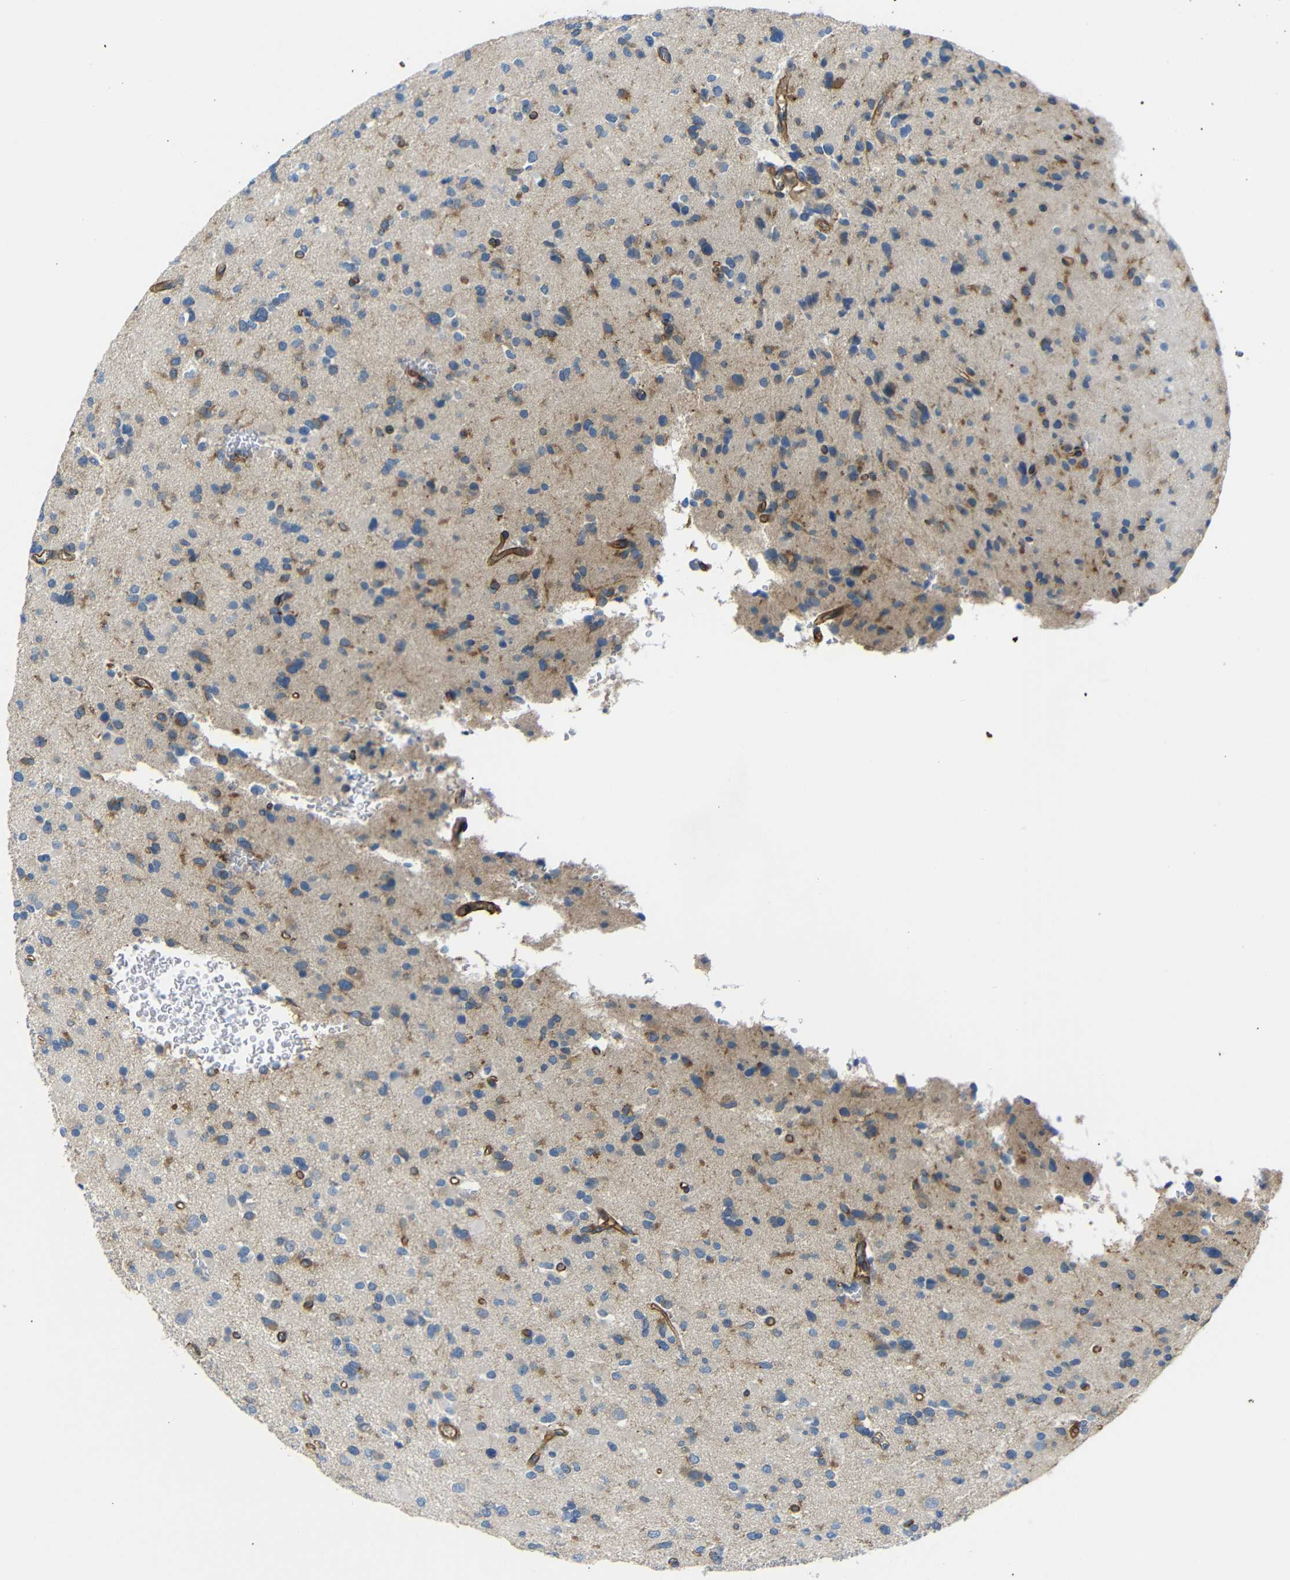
{"staining": {"intensity": "weak", "quantity": "<25%", "location": "cytoplasmic/membranous"}, "tissue": "glioma", "cell_type": "Tumor cells", "image_type": "cancer", "snomed": [{"axis": "morphology", "description": "Glioma, malignant, Low grade"}, {"axis": "topography", "description": "Brain"}], "caption": "Human low-grade glioma (malignant) stained for a protein using IHC displays no positivity in tumor cells.", "gene": "MYO1B", "patient": {"sex": "female", "age": 22}}